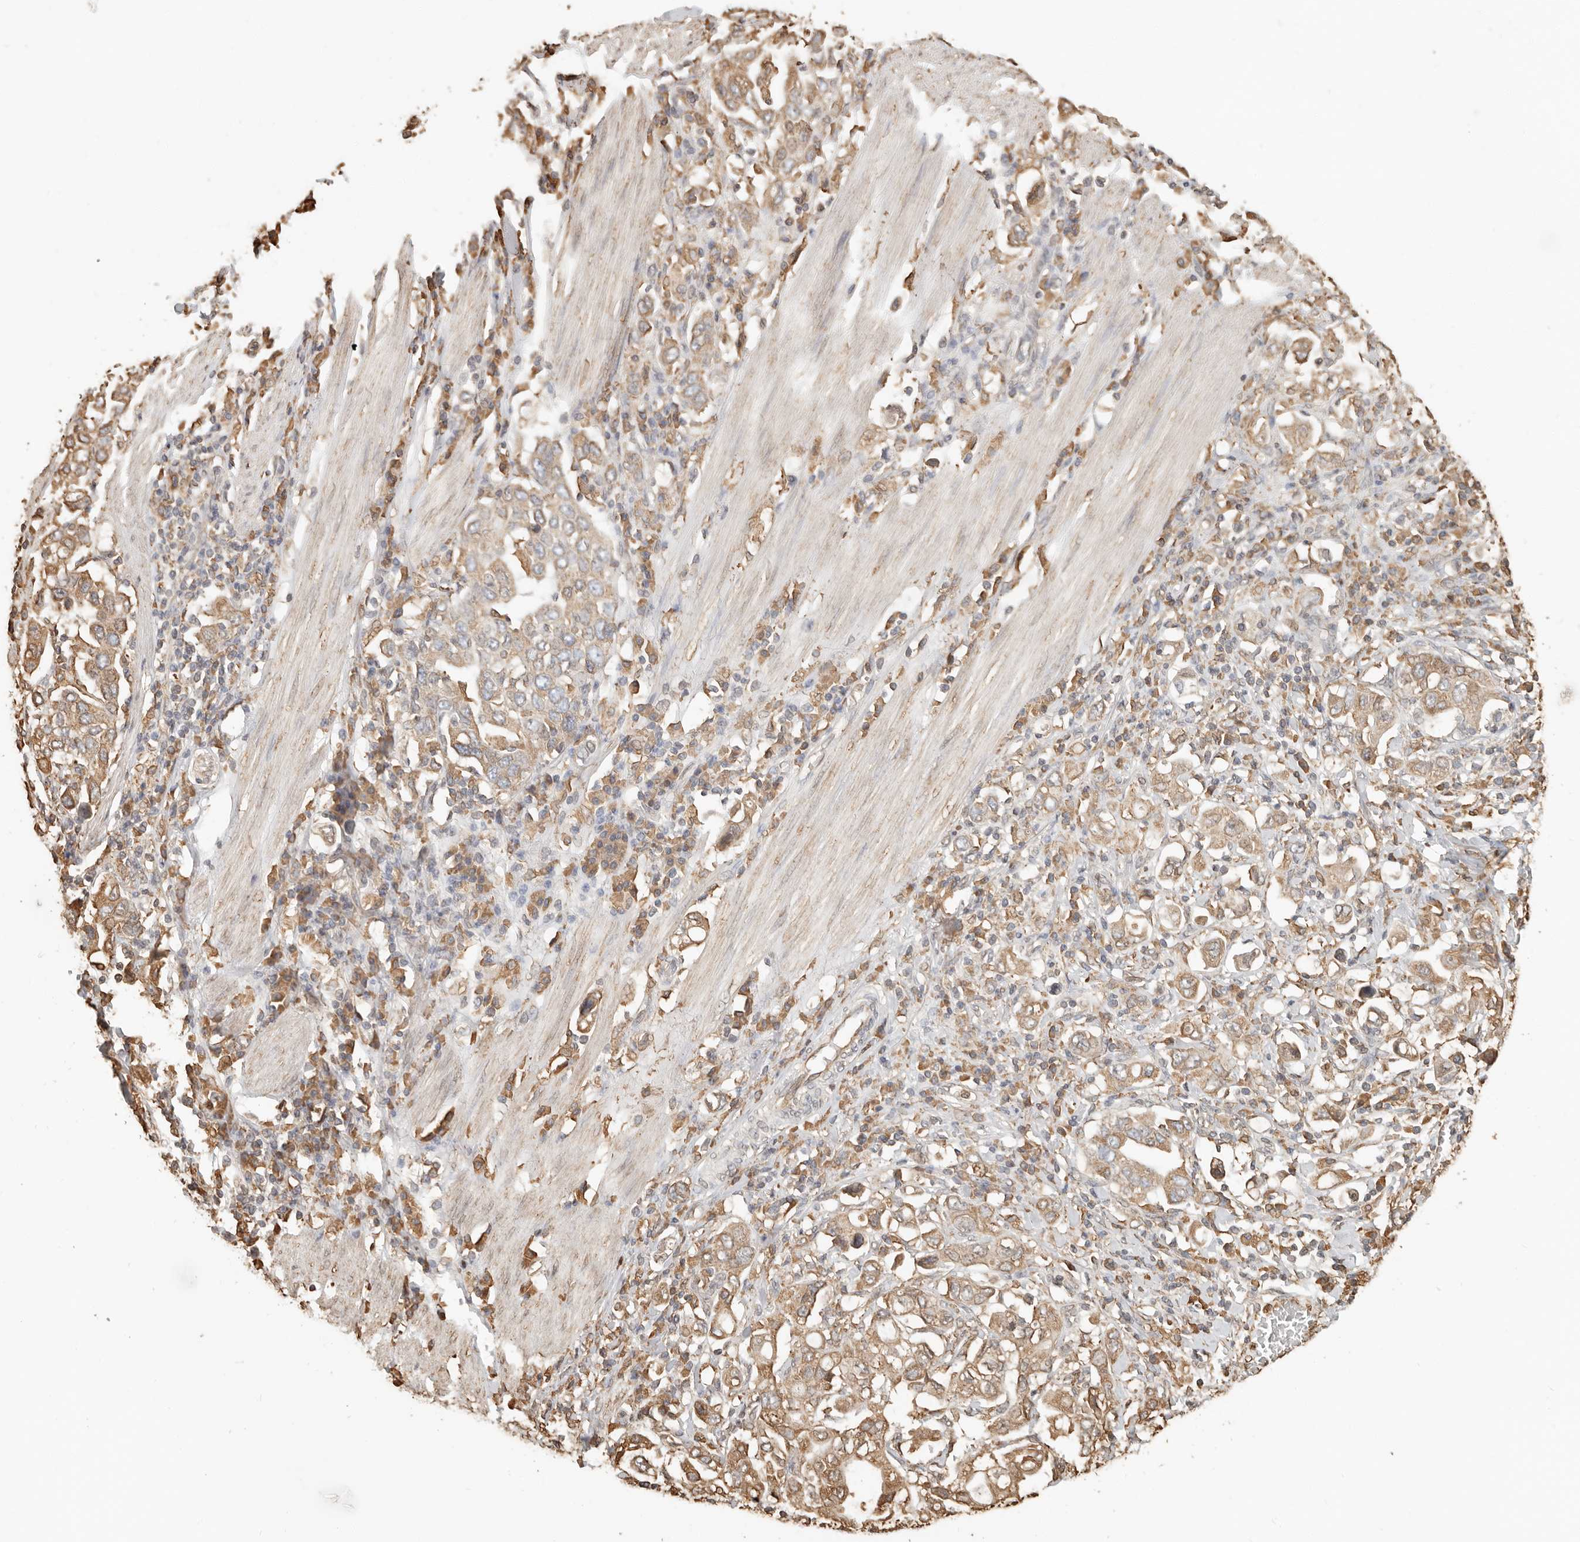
{"staining": {"intensity": "moderate", "quantity": ">75%", "location": "cytoplasmic/membranous"}, "tissue": "stomach cancer", "cell_type": "Tumor cells", "image_type": "cancer", "snomed": [{"axis": "morphology", "description": "Adenocarcinoma, NOS"}, {"axis": "topography", "description": "Stomach, upper"}], "caption": "DAB immunohistochemical staining of stomach cancer exhibits moderate cytoplasmic/membranous protein staining in about >75% of tumor cells.", "gene": "ARHGEF10L", "patient": {"sex": "male", "age": 62}}